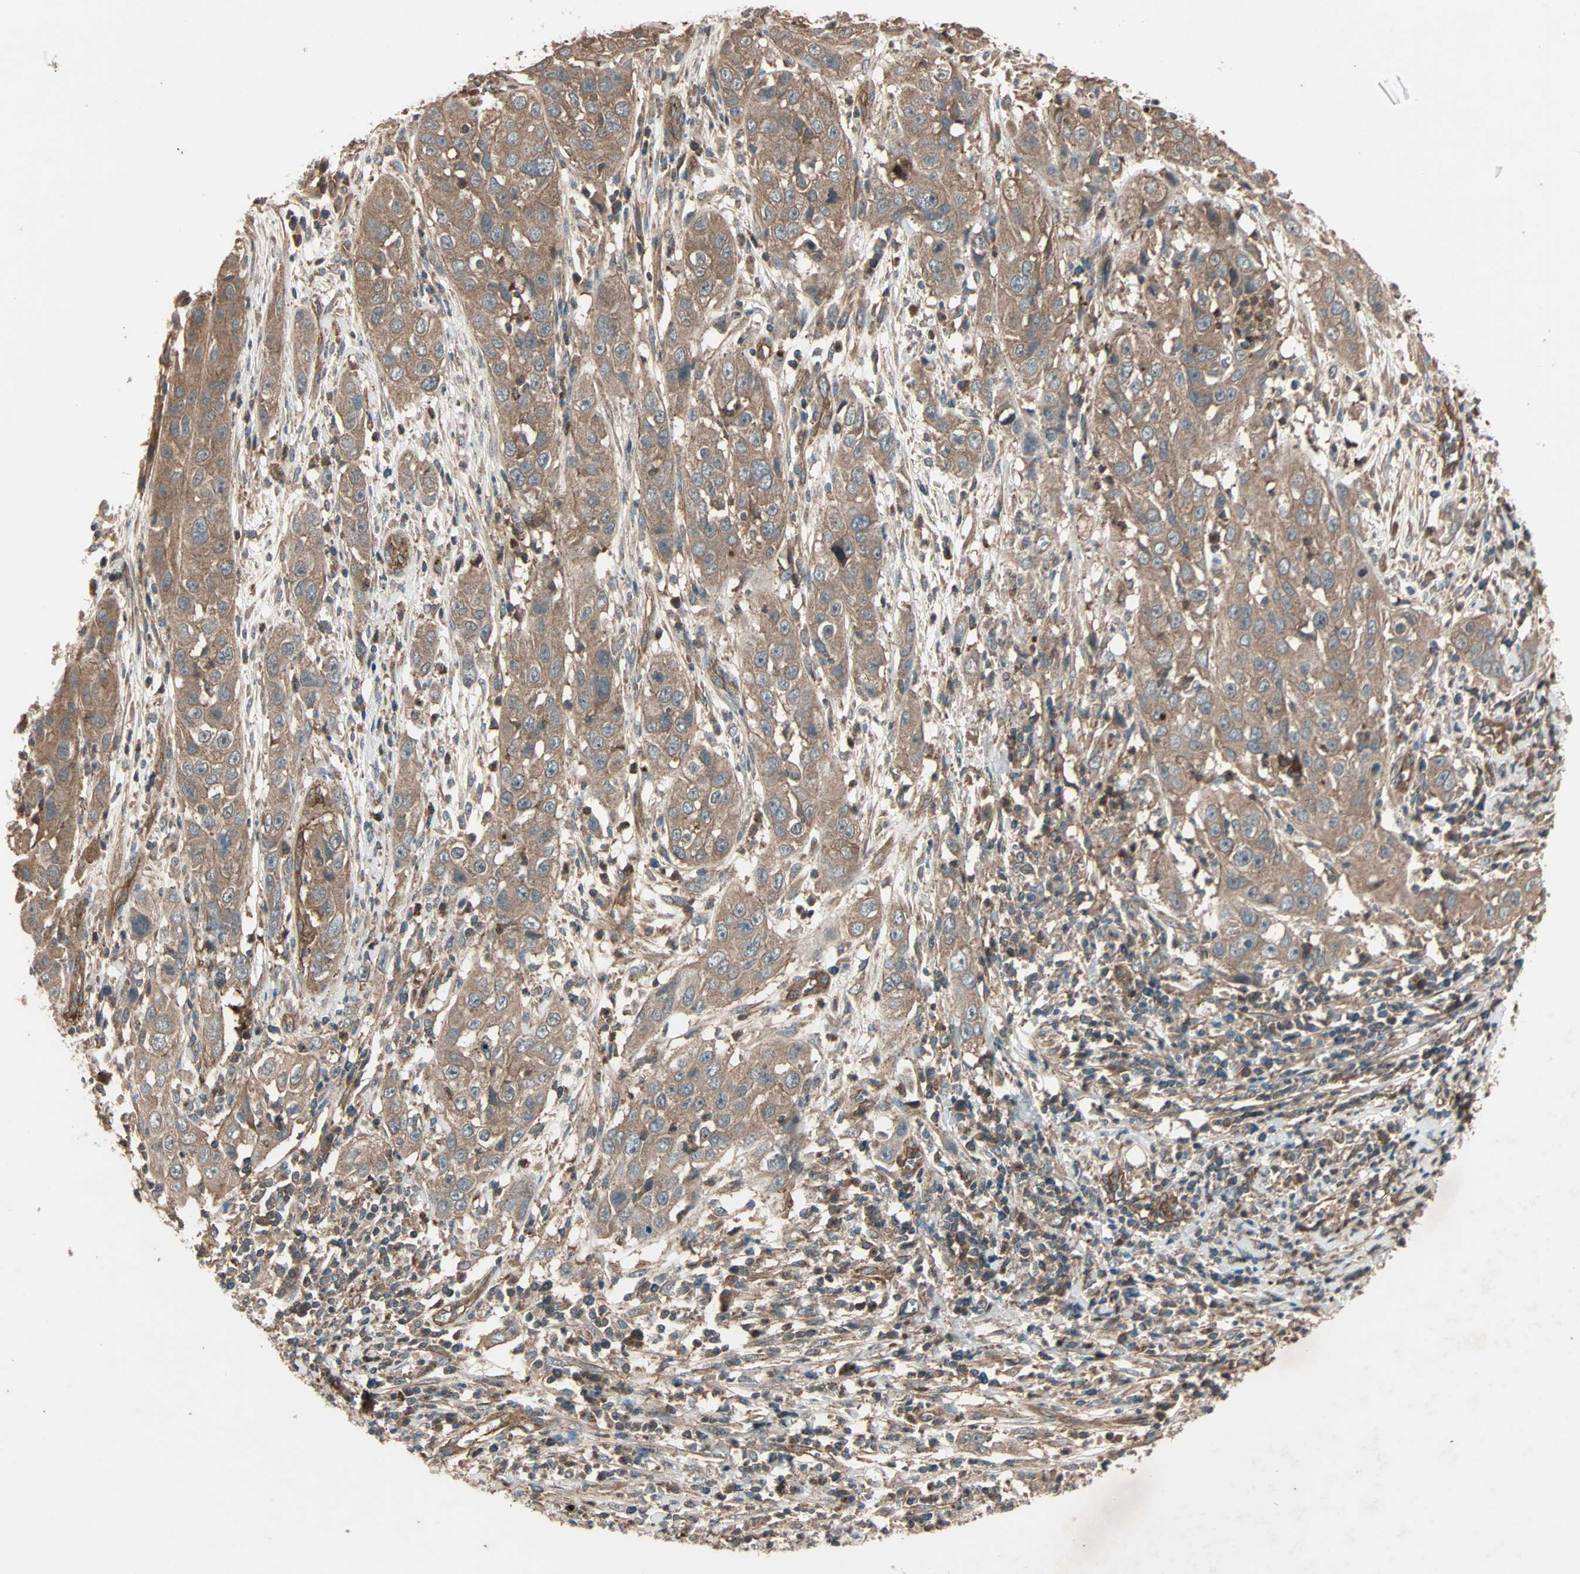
{"staining": {"intensity": "moderate", "quantity": ">75%", "location": "cytoplasmic/membranous"}, "tissue": "cervical cancer", "cell_type": "Tumor cells", "image_type": "cancer", "snomed": [{"axis": "morphology", "description": "Squamous cell carcinoma, NOS"}, {"axis": "topography", "description": "Cervix"}], "caption": "Human cervical cancer (squamous cell carcinoma) stained for a protein (brown) displays moderate cytoplasmic/membranous positive expression in about >75% of tumor cells.", "gene": "GCK", "patient": {"sex": "female", "age": 32}}